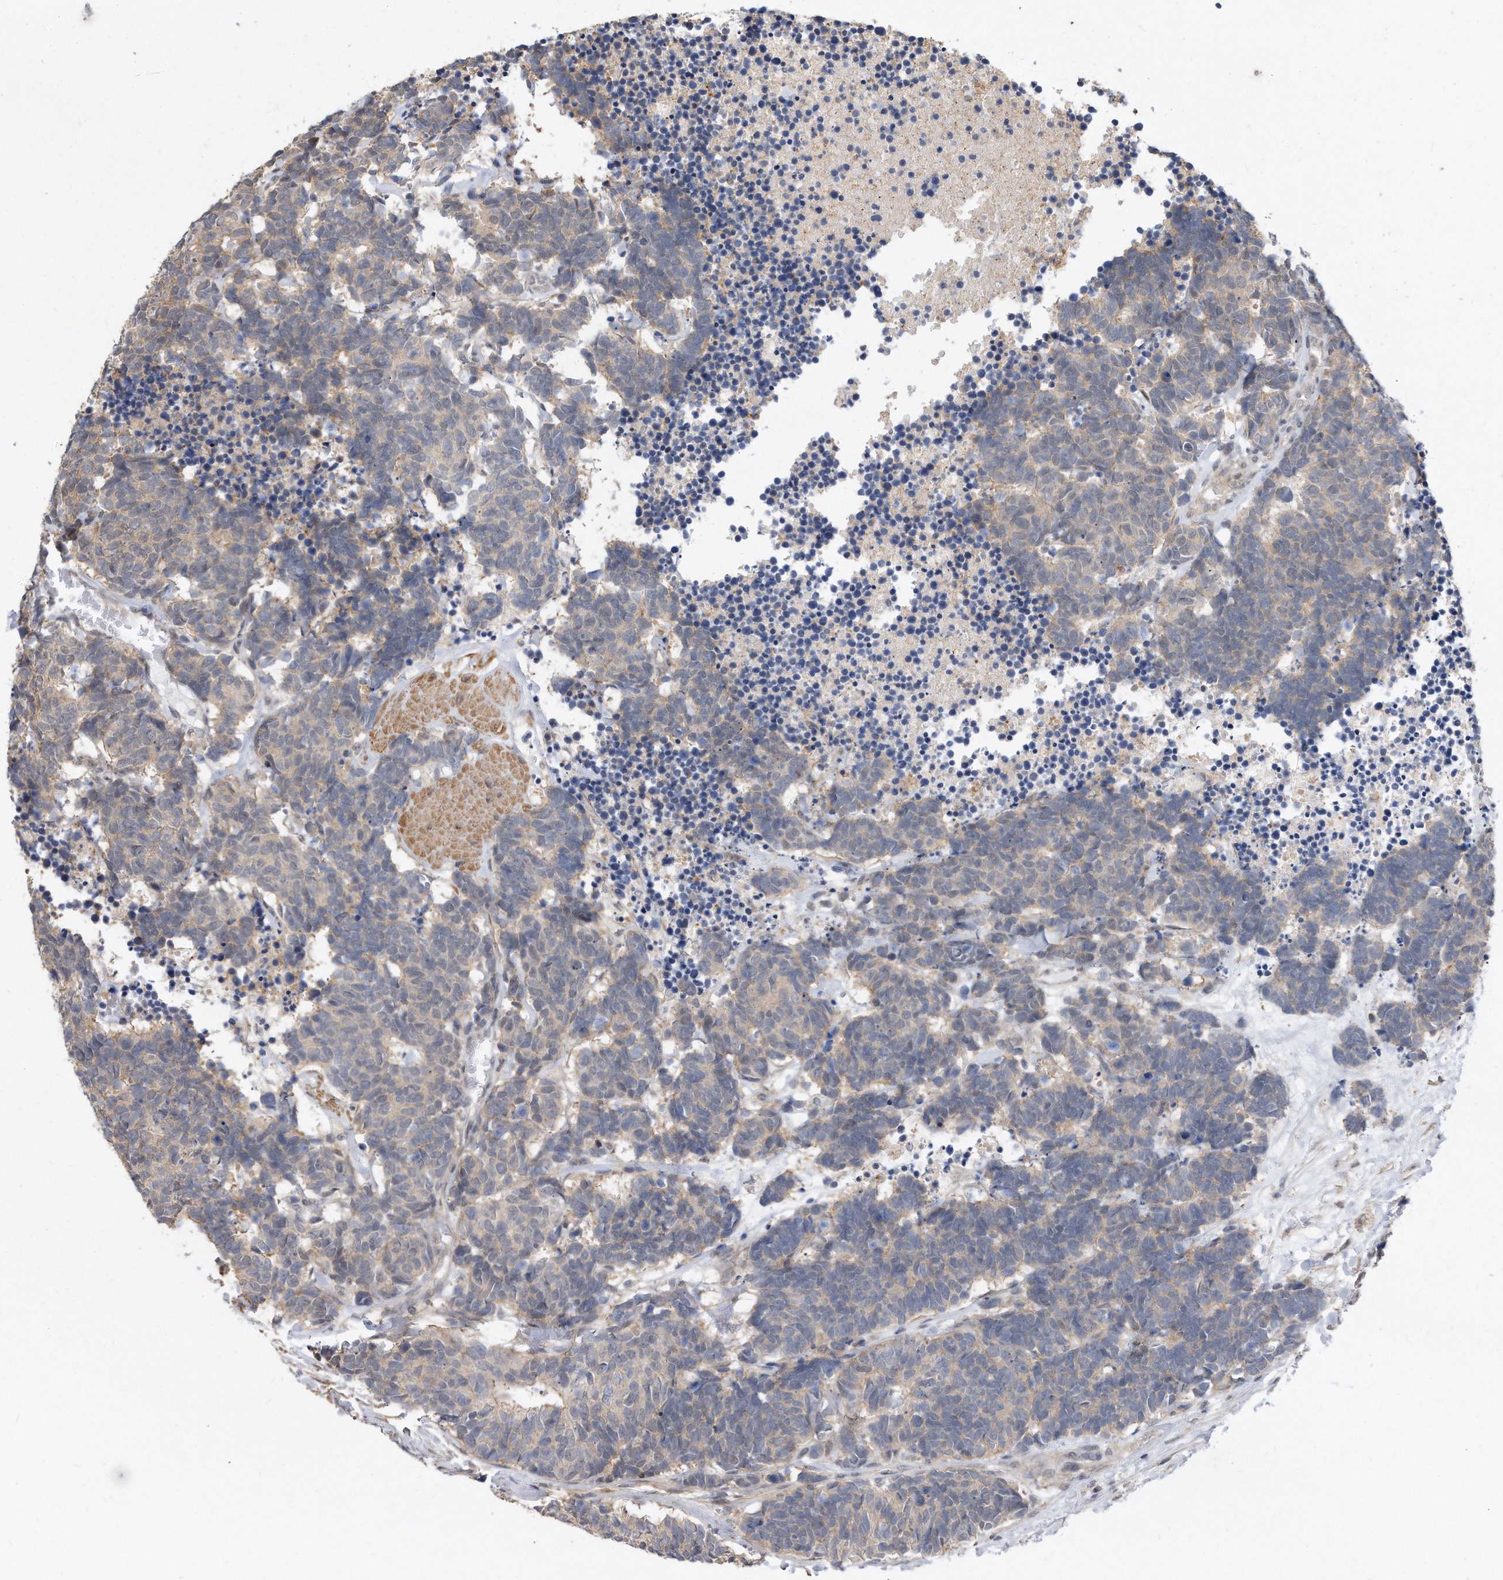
{"staining": {"intensity": "weak", "quantity": "25%-75%", "location": "cytoplasmic/membranous"}, "tissue": "carcinoid", "cell_type": "Tumor cells", "image_type": "cancer", "snomed": [{"axis": "morphology", "description": "Carcinoma, NOS"}, {"axis": "morphology", "description": "Carcinoid, malignant, NOS"}, {"axis": "topography", "description": "Urinary bladder"}], "caption": "Immunohistochemical staining of human carcinoid (malignant) shows low levels of weak cytoplasmic/membranous expression in approximately 25%-75% of tumor cells.", "gene": "TCP1", "patient": {"sex": "male", "age": 57}}